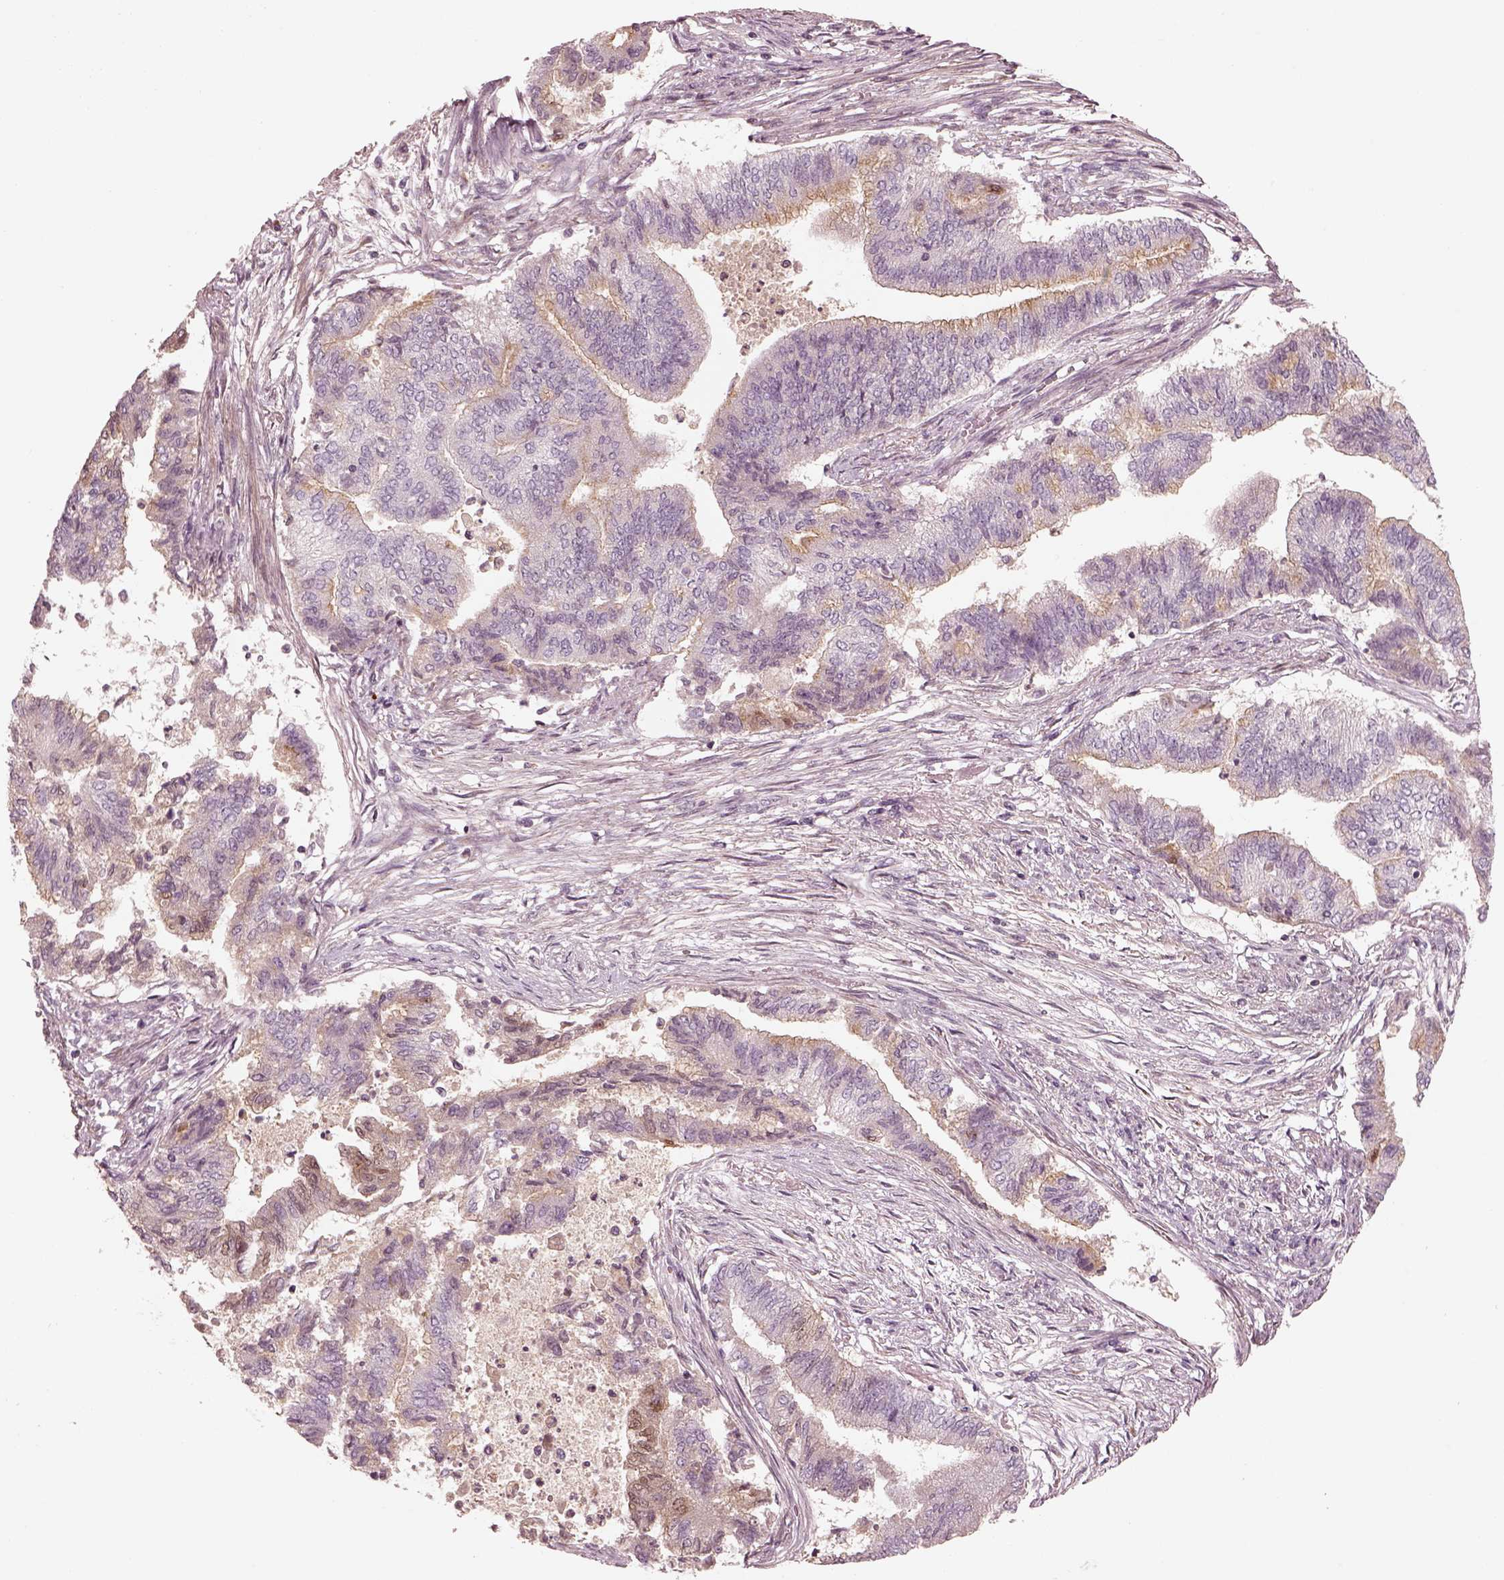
{"staining": {"intensity": "negative", "quantity": "none", "location": "none"}, "tissue": "endometrial cancer", "cell_type": "Tumor cells", "image_type": "cancer", "snomed": [{"axis": "morphology", "description": "Adenocarcinoma, NOS"}, {"axis": "topography", "description": "Endometrium"}], "caption": "DAB (3,3'-diaminobenzidine) immunohistochemical staining of endometrial cancer exhibits no significant positivity in tumor cells.", "gene": "SDCBP2", "patient": {"sex": "female", "age": 65}}